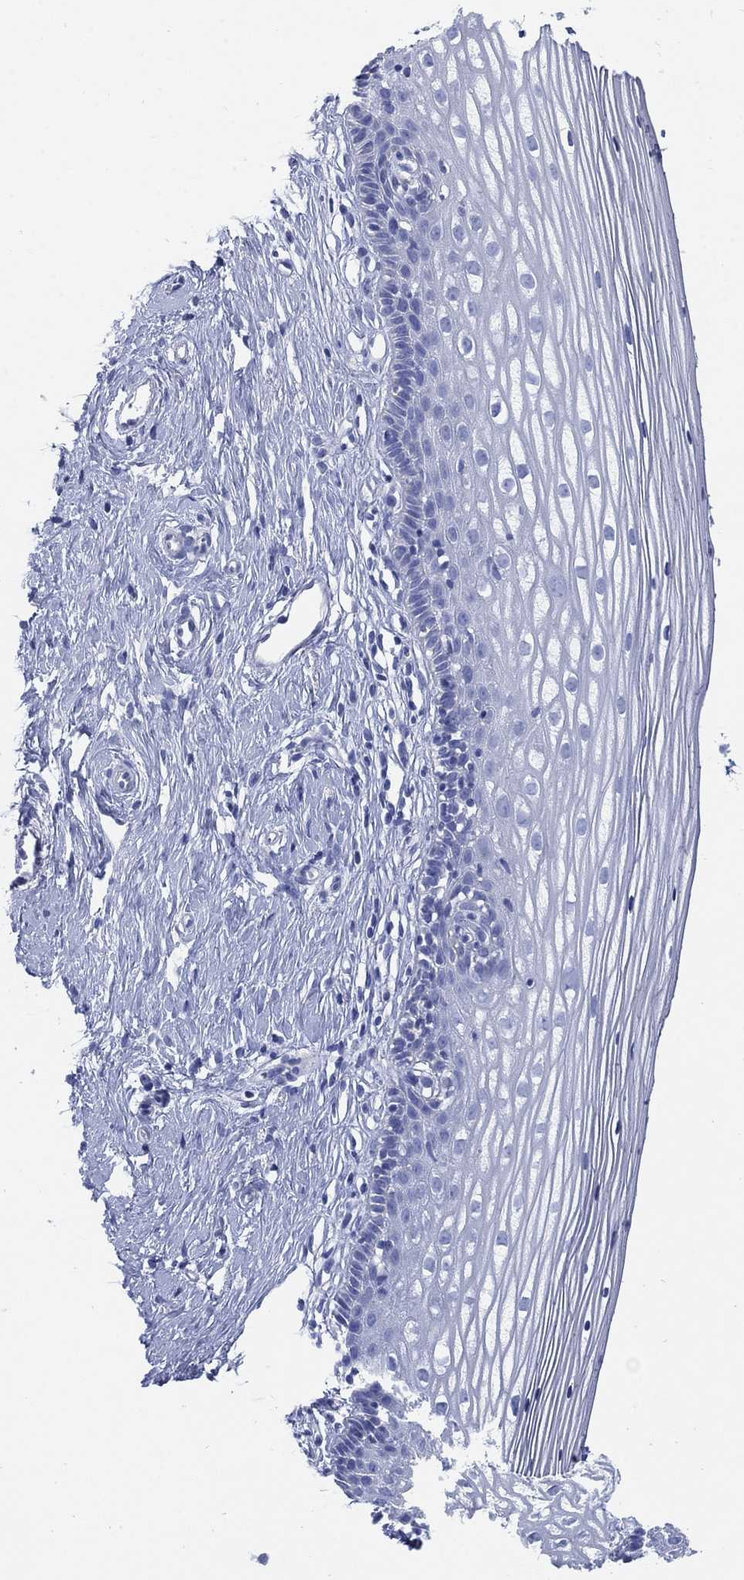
{"staining": {"intensity": "negative", "quantity": "none", "location": "none"}, "tissue": "cervix", "cell_type": "Glandular cells", "image_type": "normal", "snomed": [{"axis": "morphology", "description": "Normal tissue, NOS"}, {"axis": "topography", "description": "Cervix"}], "caption": "Immunohistochemical staining of benign cervix demonstrates no significant positivity in glandular cells.", "gene": "SCCPDH", "patient": {"sex": "female", "age": 40}}